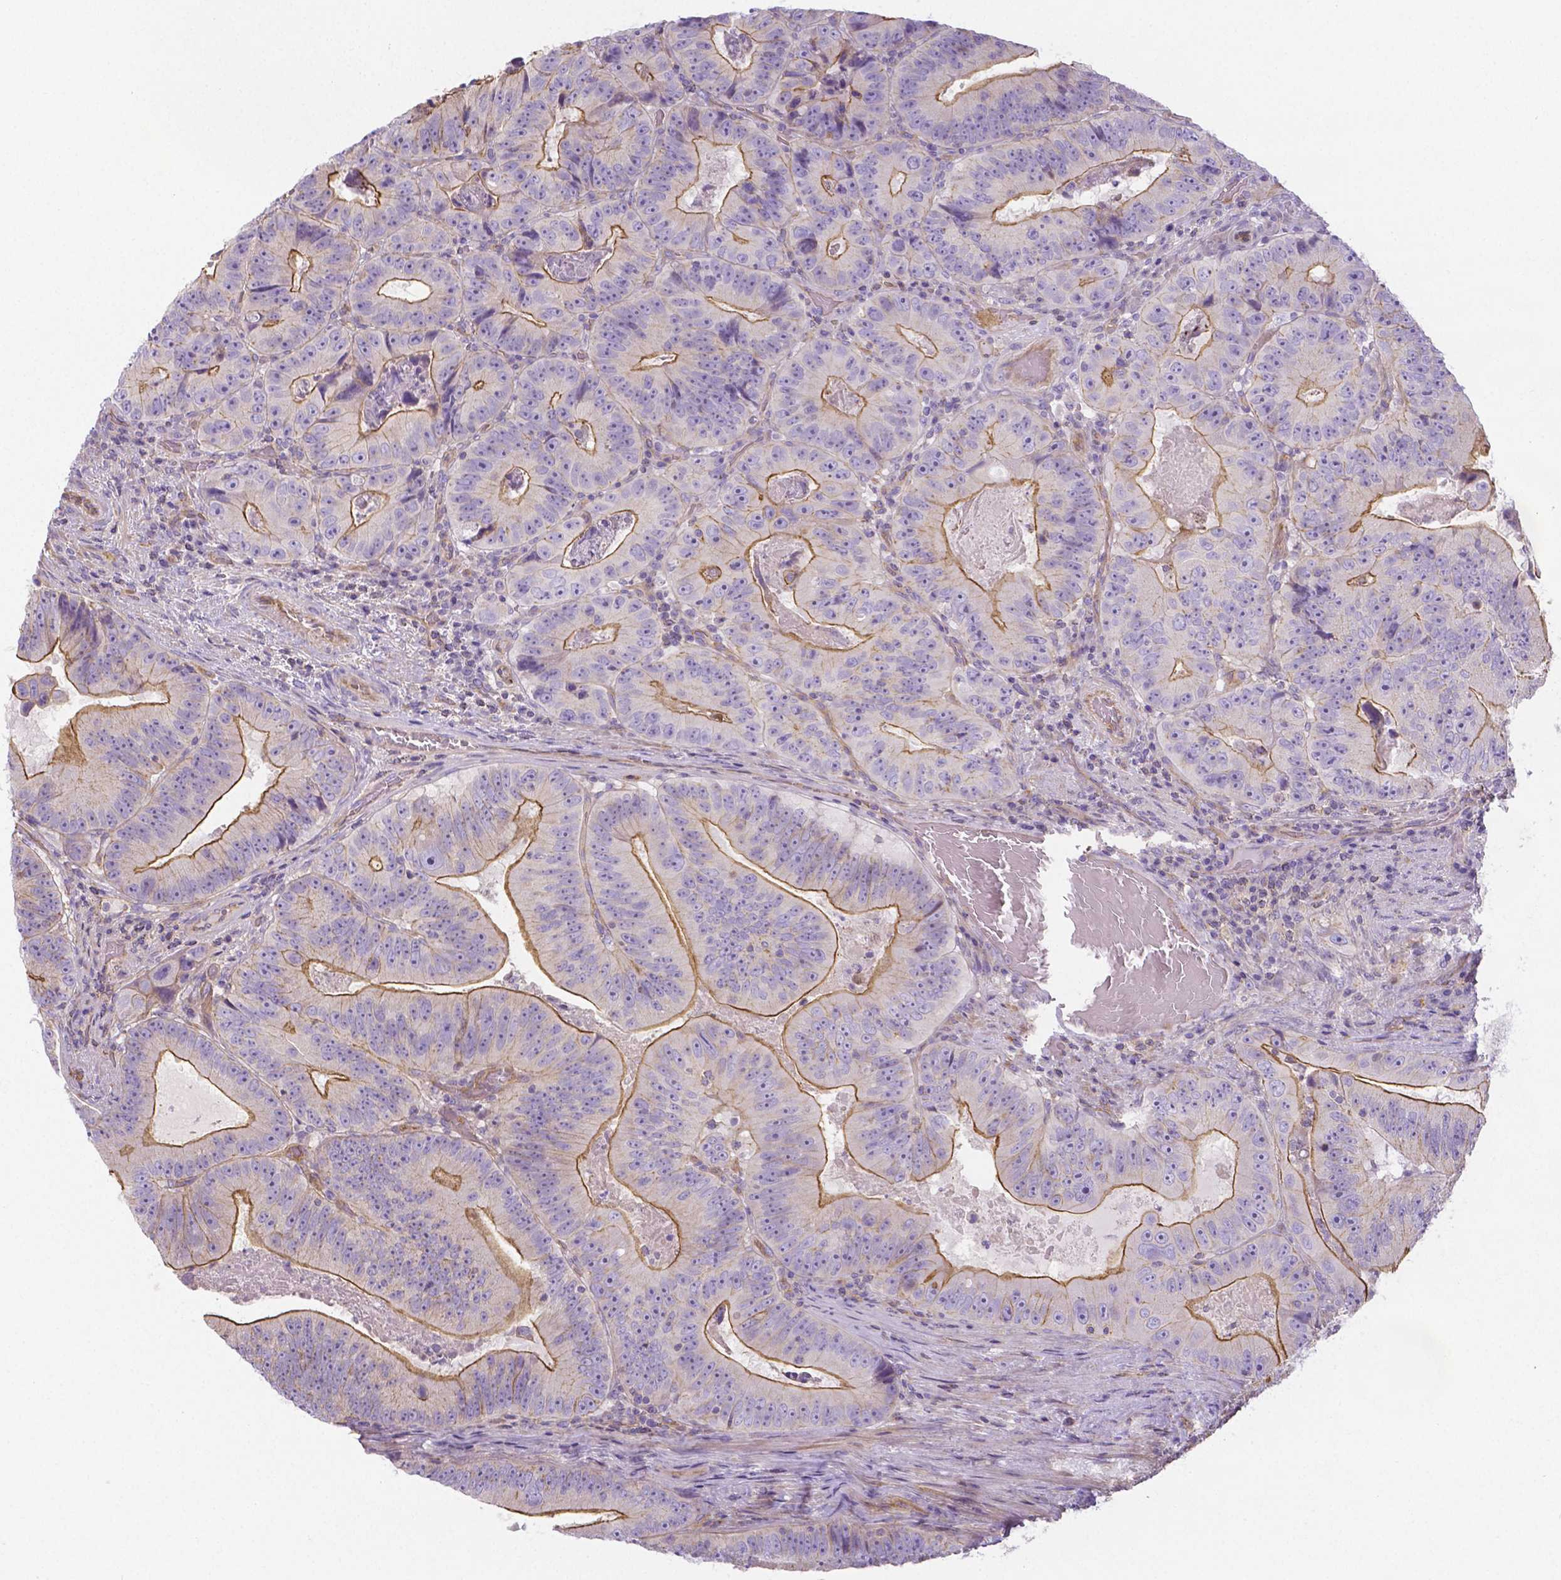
{"staining": {"intensity": "strong", "quantity": "<25%", "location": "cytoplasmic/membranous"}, "tissue": "colorectal cancer", "cell_type": "Tumor cells", "image_type": "cancer", "snomed": [{"axis": "morphology", "description": "Adenocarcinoma, NOS"}, {"axis": "topography", "description": "Colon"}], "caption": "The image shows immunohistochemical staining of colorectal adenocarcinoma. There is strong cytoplasmic/membranous expression is identified in about <25% of tumor cells. Using DAB (3,3'-diaminobenzidine) (brown) and hematoxylin (blue) stains, captured at high magnification using brightfield microscopy.", "gene": "CRMP1", "patient": {"sex": "female", "age": 86}}